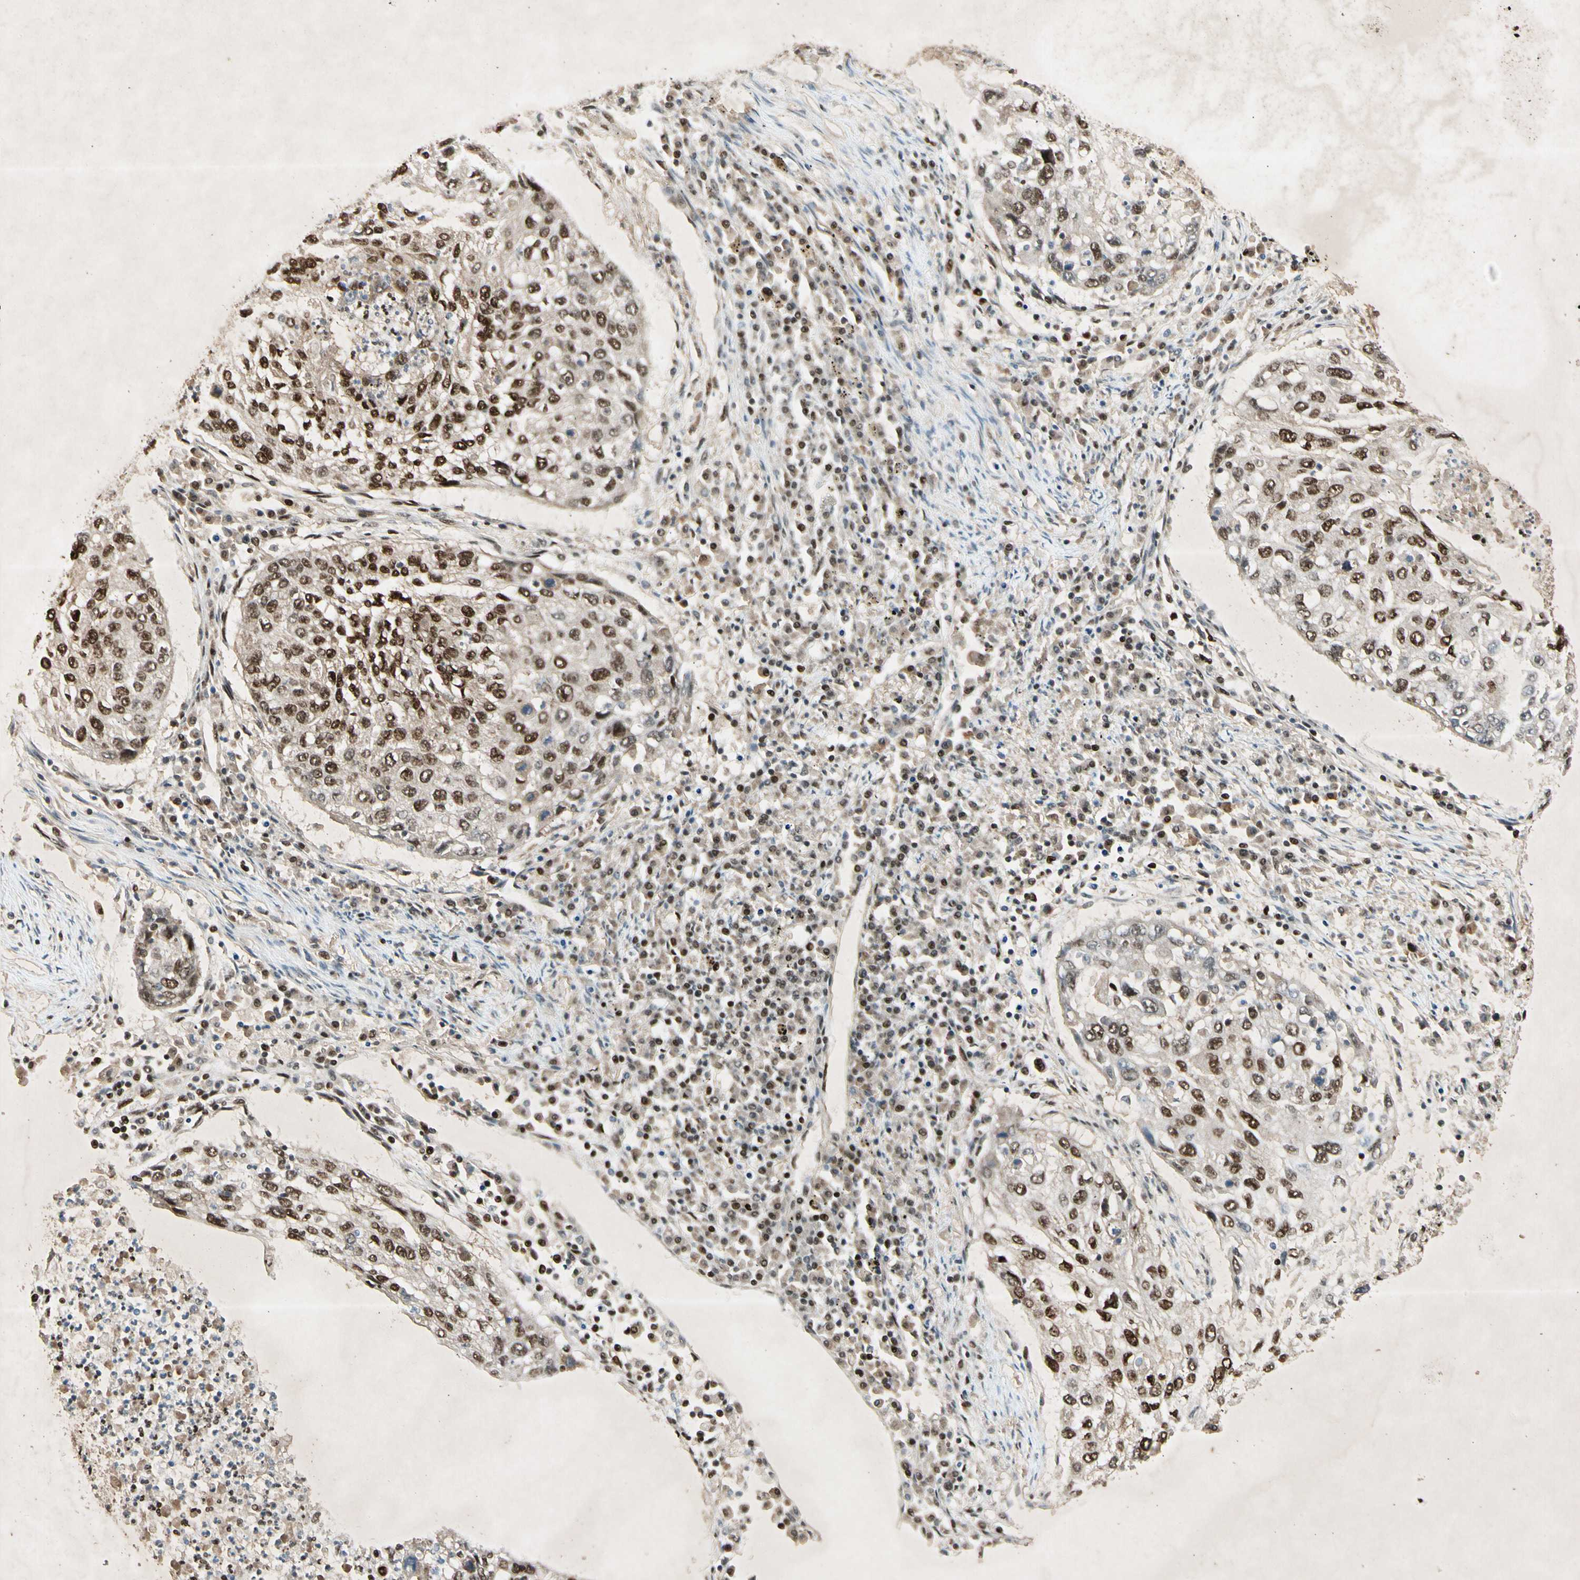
{"staining": {"intensity": "strong", "quantity": ">75%", "location": "nuclear"}, "tissue": "lung cancer", "cell_type": "Tumor cells", "image_type": "cancer", "snomed": [{"axis": "morphology", "description": "Squamous cell carcinoma, NOS"}, {"axis": "topography", "description": "Lung"}], "caption": "DAB (3,3'-diaminobenzidine) immunohistochemical staining of lung squamous cell carcinoma exhibits strong nuclear protein positivity in about >75% of tumor cells. The protein of interest is stained brown, and the nuclei are stained in blue (DAB IHC with brightfield microscopy, high magnification).", "gene": "RNF43", "patient": {"sex": "female", "age": 63}}